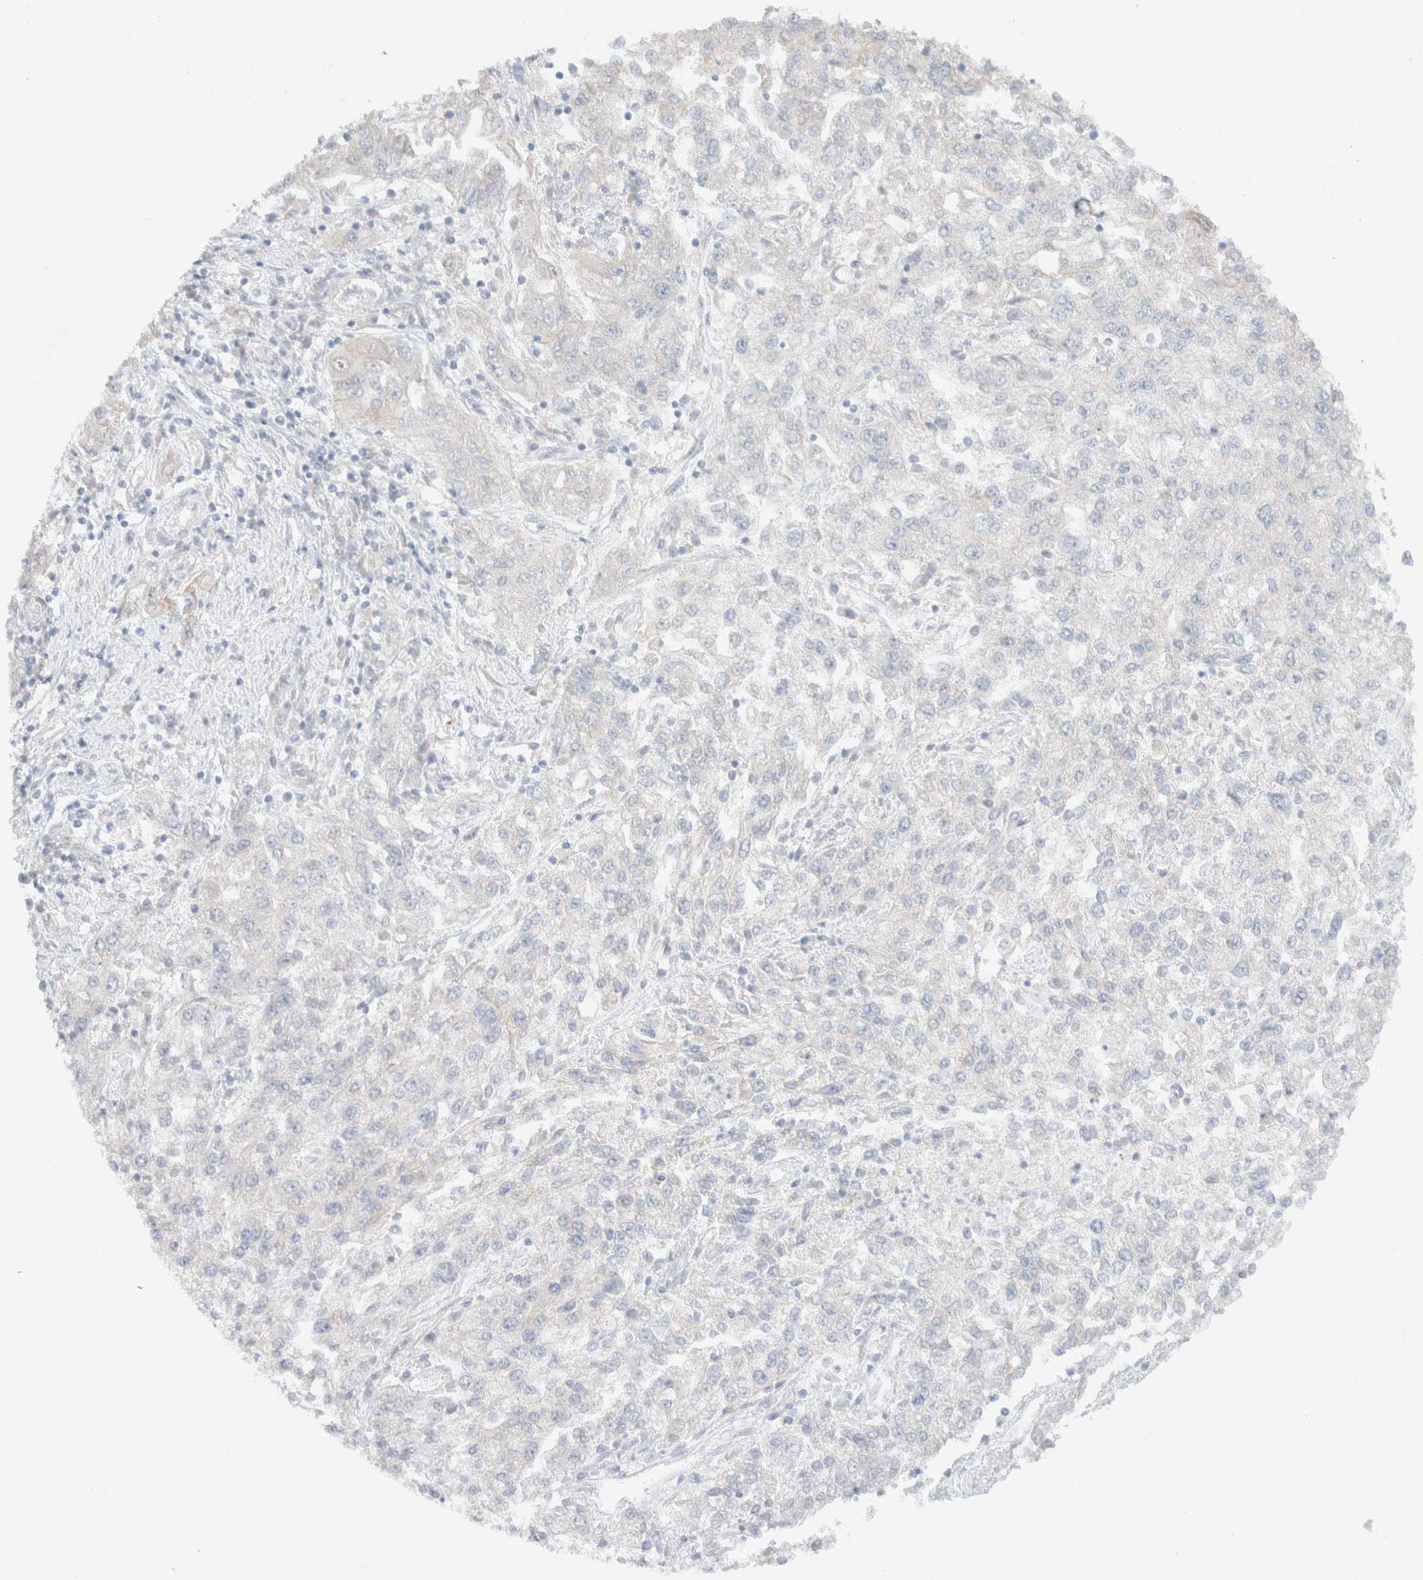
{"staining": {"intensity": "negative", "quantity": "none", "location": "none"}, "tissue": "endometrial cancer", "cell_type": "Tumor cells", "image_type": "cancer", "snomed": [{"axis": "morphology", "description": "Adenocarcinoma, NOS"}, {"axis": "topography", "description": "Endometrium"}], "caption": "Endometrial adenocarcinoma stained for a protein using immunohistochemistry reveals no positivity tumor cells.", "gene": "CSNK1E", "patient": {"sex": "female", "age": 49}}